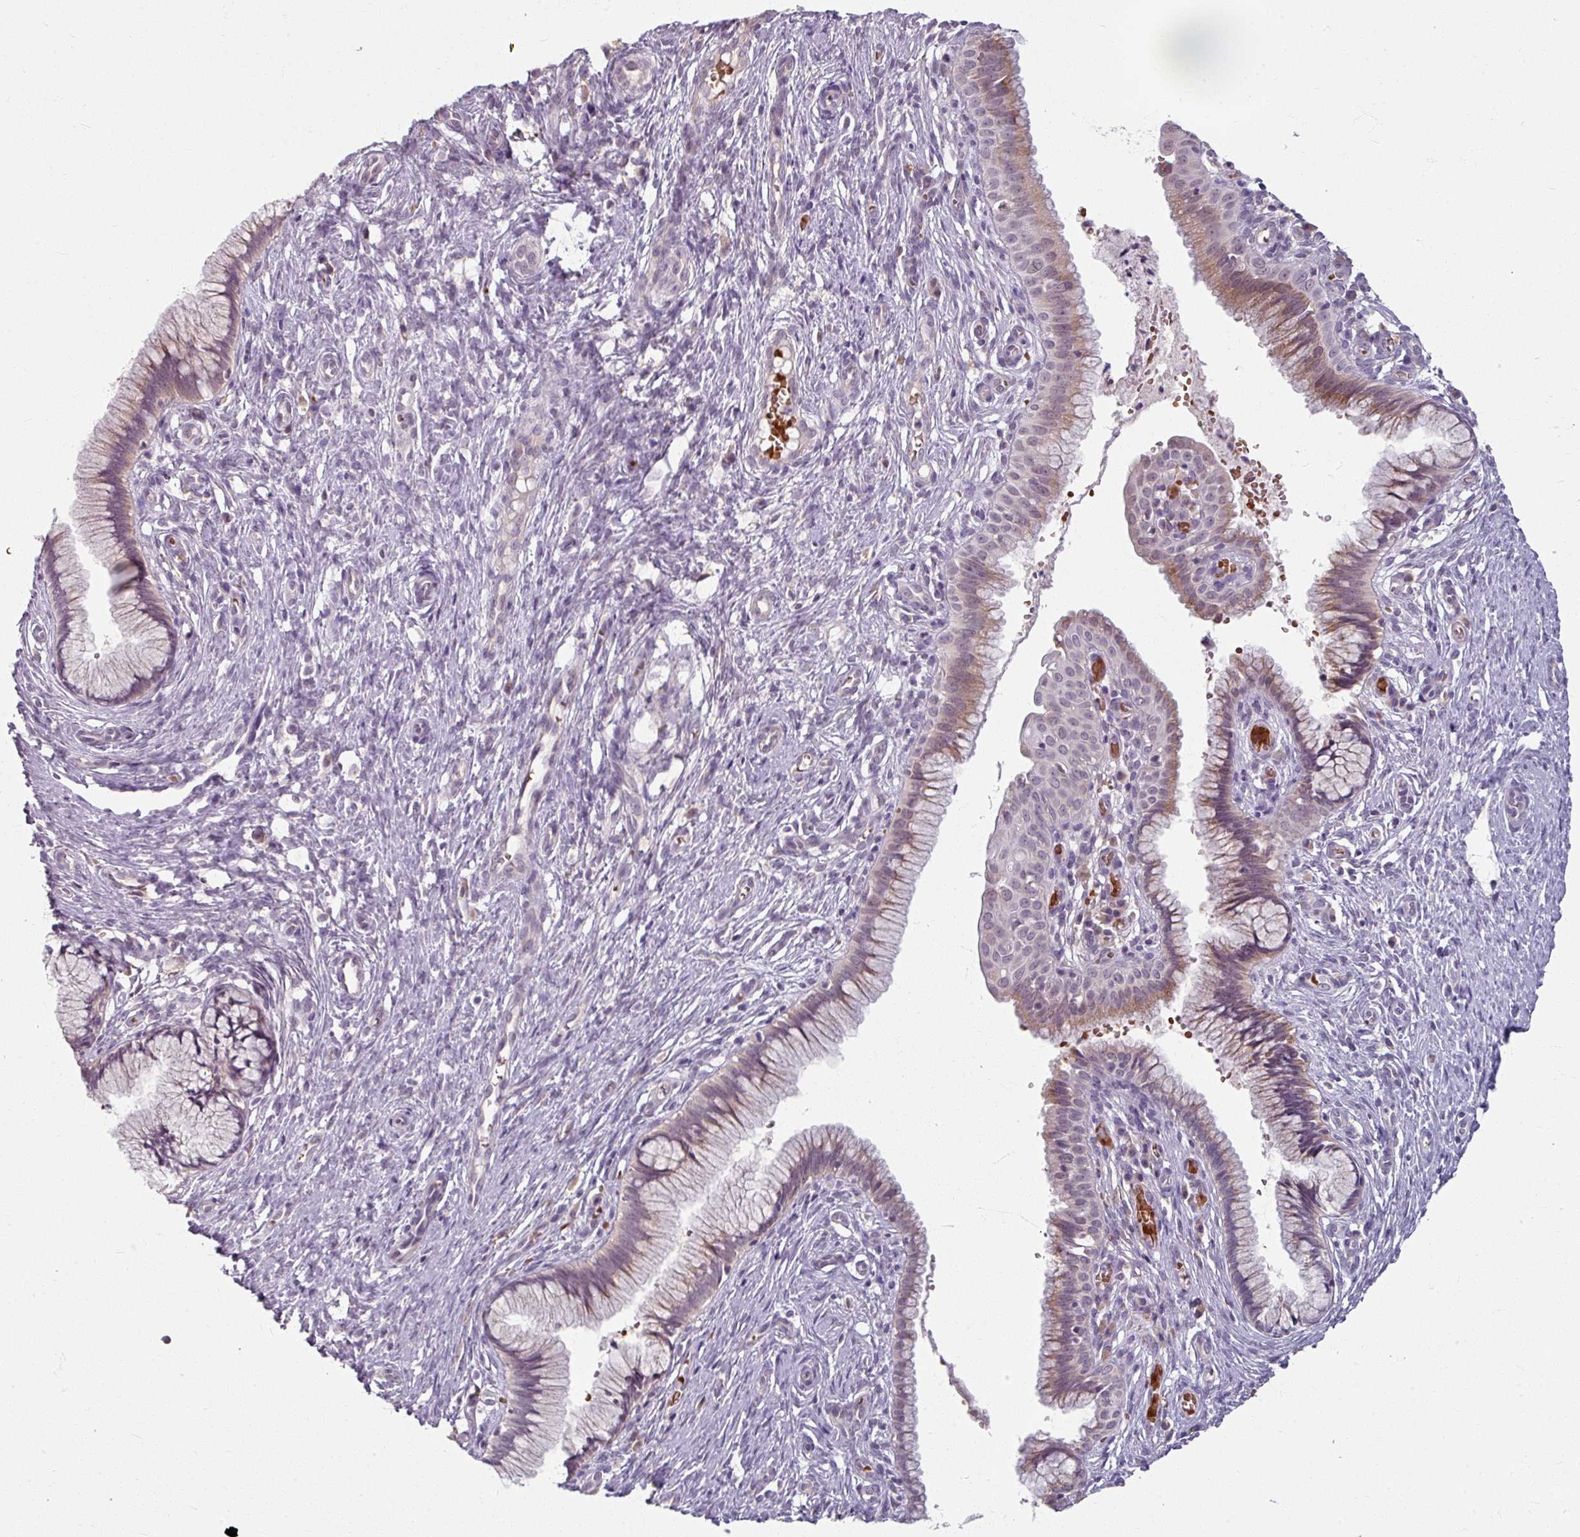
{"staining": {"intensity": "moderate", "quantity": "25%-75%", "location": "cytoplasmic/membranous"}, "tissue": "cervix", "cell_type": "Glandular cells", "image_type": "normal", "snomed": [{"axis": "morphology", "description": "Normal tissue, NOS"}, {"axis": "topography", "description": "Cervix"}], "caption": "Moderate cytoplasmic/membranous positivity is present in approximately 25%-75% of glandular cells in normal cervix. The staining is performed using DAB (3,3'-diaminobenzidine) brown chromogen to label protein expression. The nuclei are counter-stained blue using hematoxylin.", "gene": "KMT5C", "patient": {"sex": "female", "age": 36}}